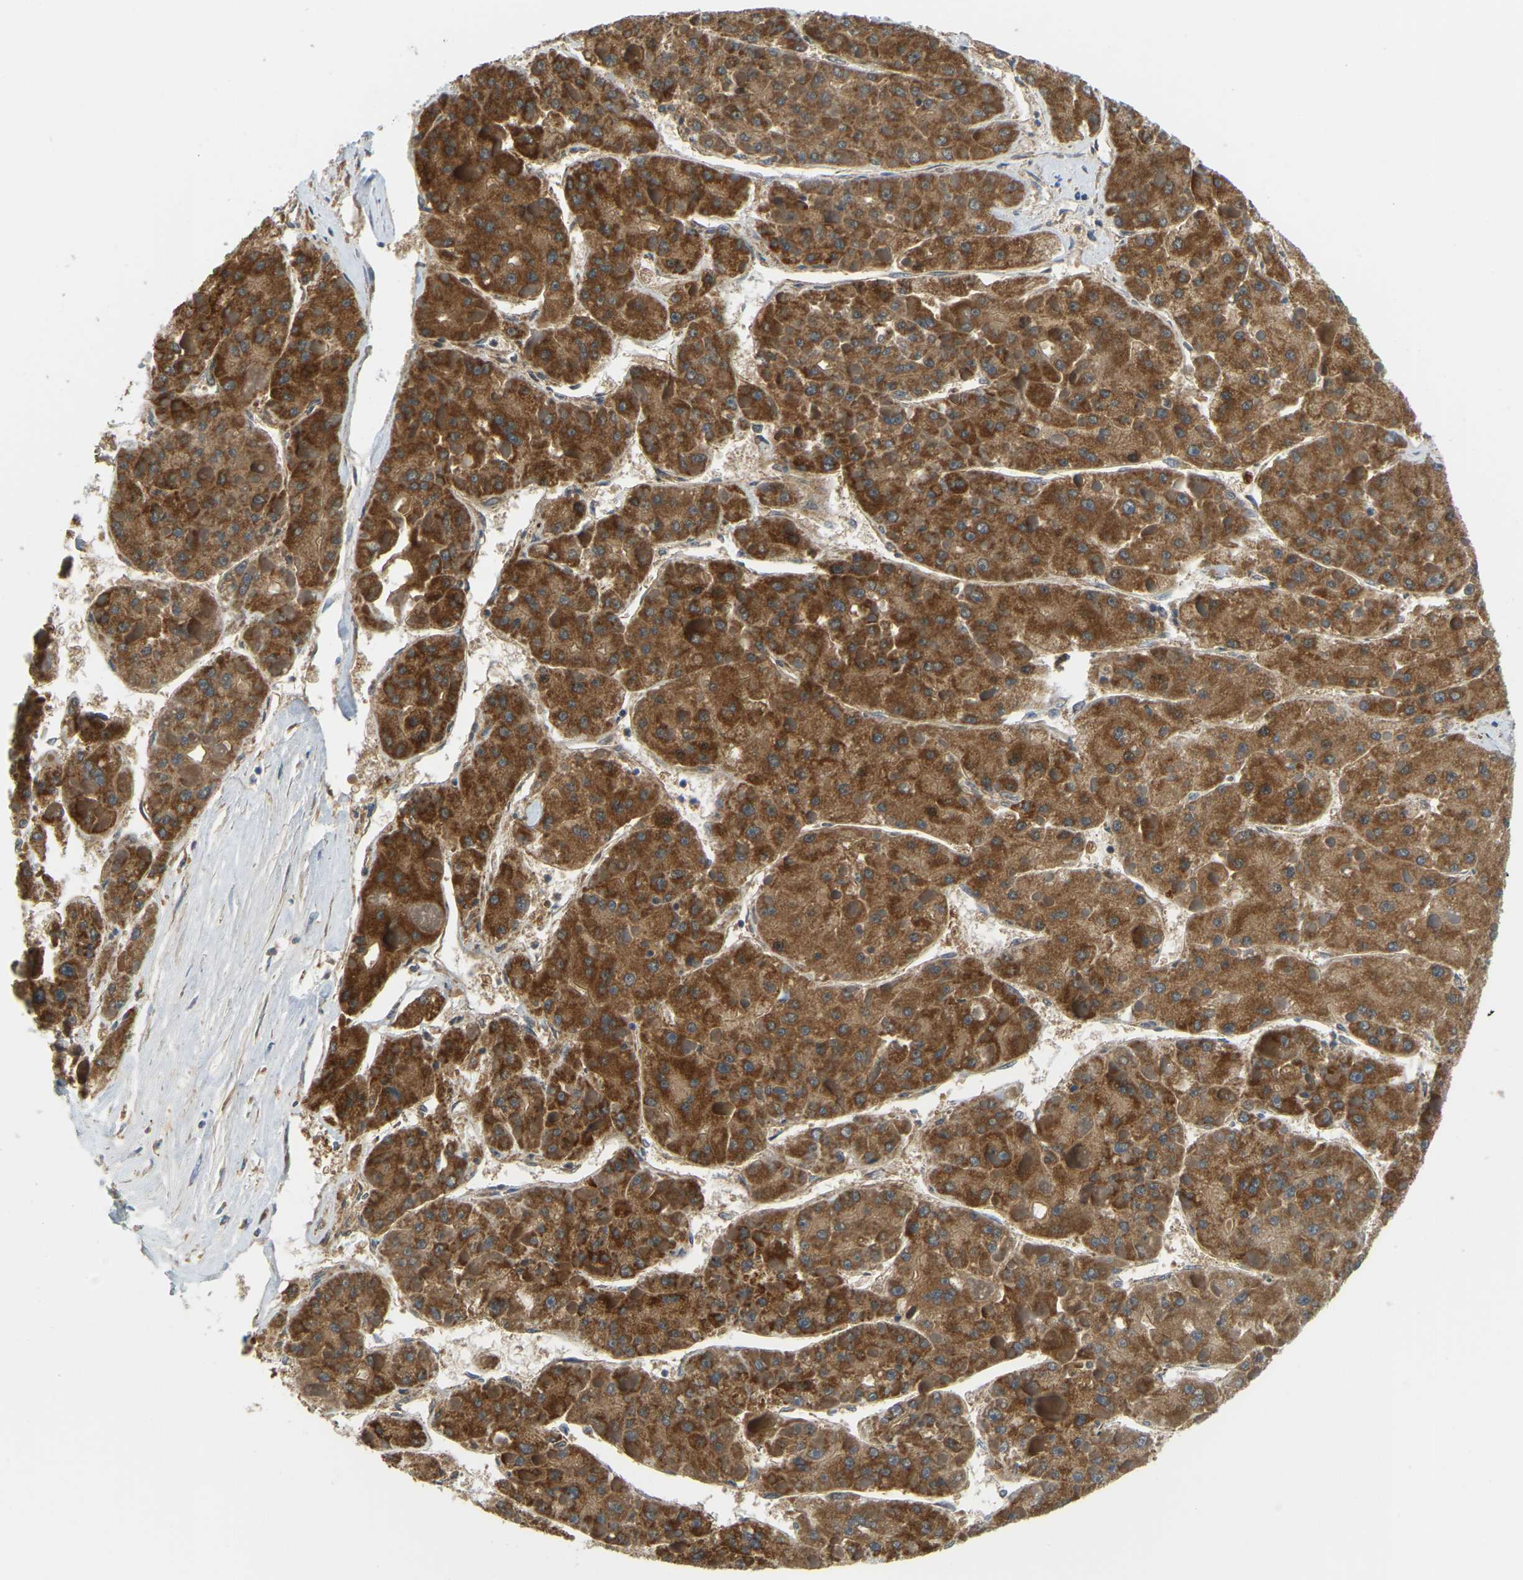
{"staining": {"intensity": "strong", "quantity": ">75%", "location": "cytoplasmic/membranous"}, "tissue": "liver cancer", "cell_type": "Tumor cells", "image_type": "cancer", "snomed": [{"axis": "morphology", "description": "Carcinoma, Hepatocellular, NOS"}, {"axis": "topography", "description": "Liver"}], "caption": "High-power microscopy captured an immunohistochemistry histopathology image of hepatocellular carcinoma (liver), revealing strong cytoplasmic/membranous positivity in about >75% of tumor cells. The staining was performed using DAB to visualize the protein expression in brown, while the nuclei were stained in blue with hematoxylin (Magnification: 20x).", "gene": "GDA", "patient": {"sex": "female", "age": 73}}